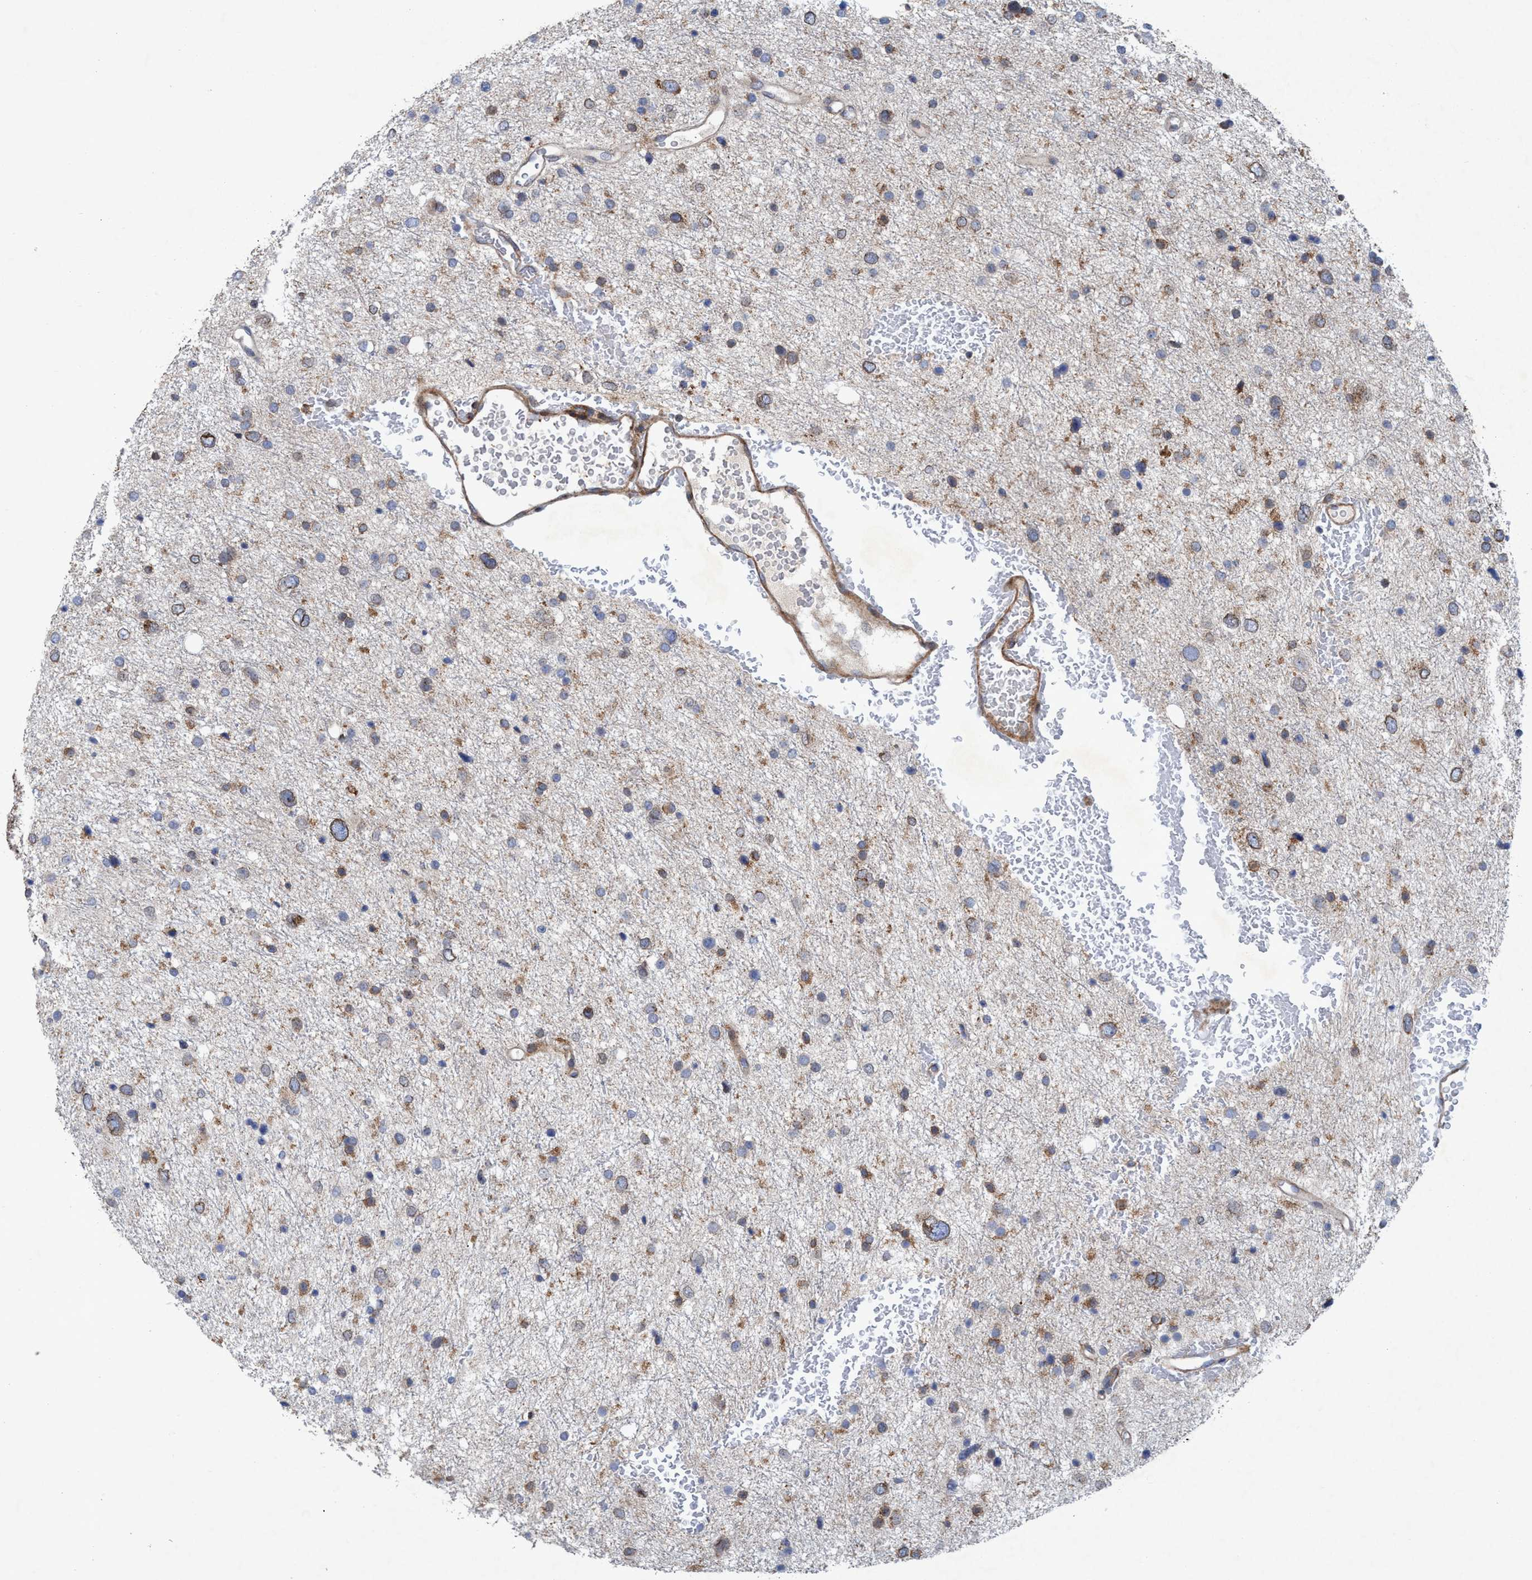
{"staining": {"intensity": "moderate", "quantity": "25%-75%", "location": "cytoplasmic/membranous"}, "tissue": "glioma", "cell_type": "Tumor cells", "image_type": "cancer", "snomed": [{"axis": "morphology", "description": "Glioma, malignant, Low grade"}, {"axis": "topography", "description": "Brain"}], "caption": "Human low-grade glioma (malignant) stained with a protein marker reveals moderate staining in tumor cells.", "gene": "SLC16A3", "patient": {"sex": "female", "age": 37}}